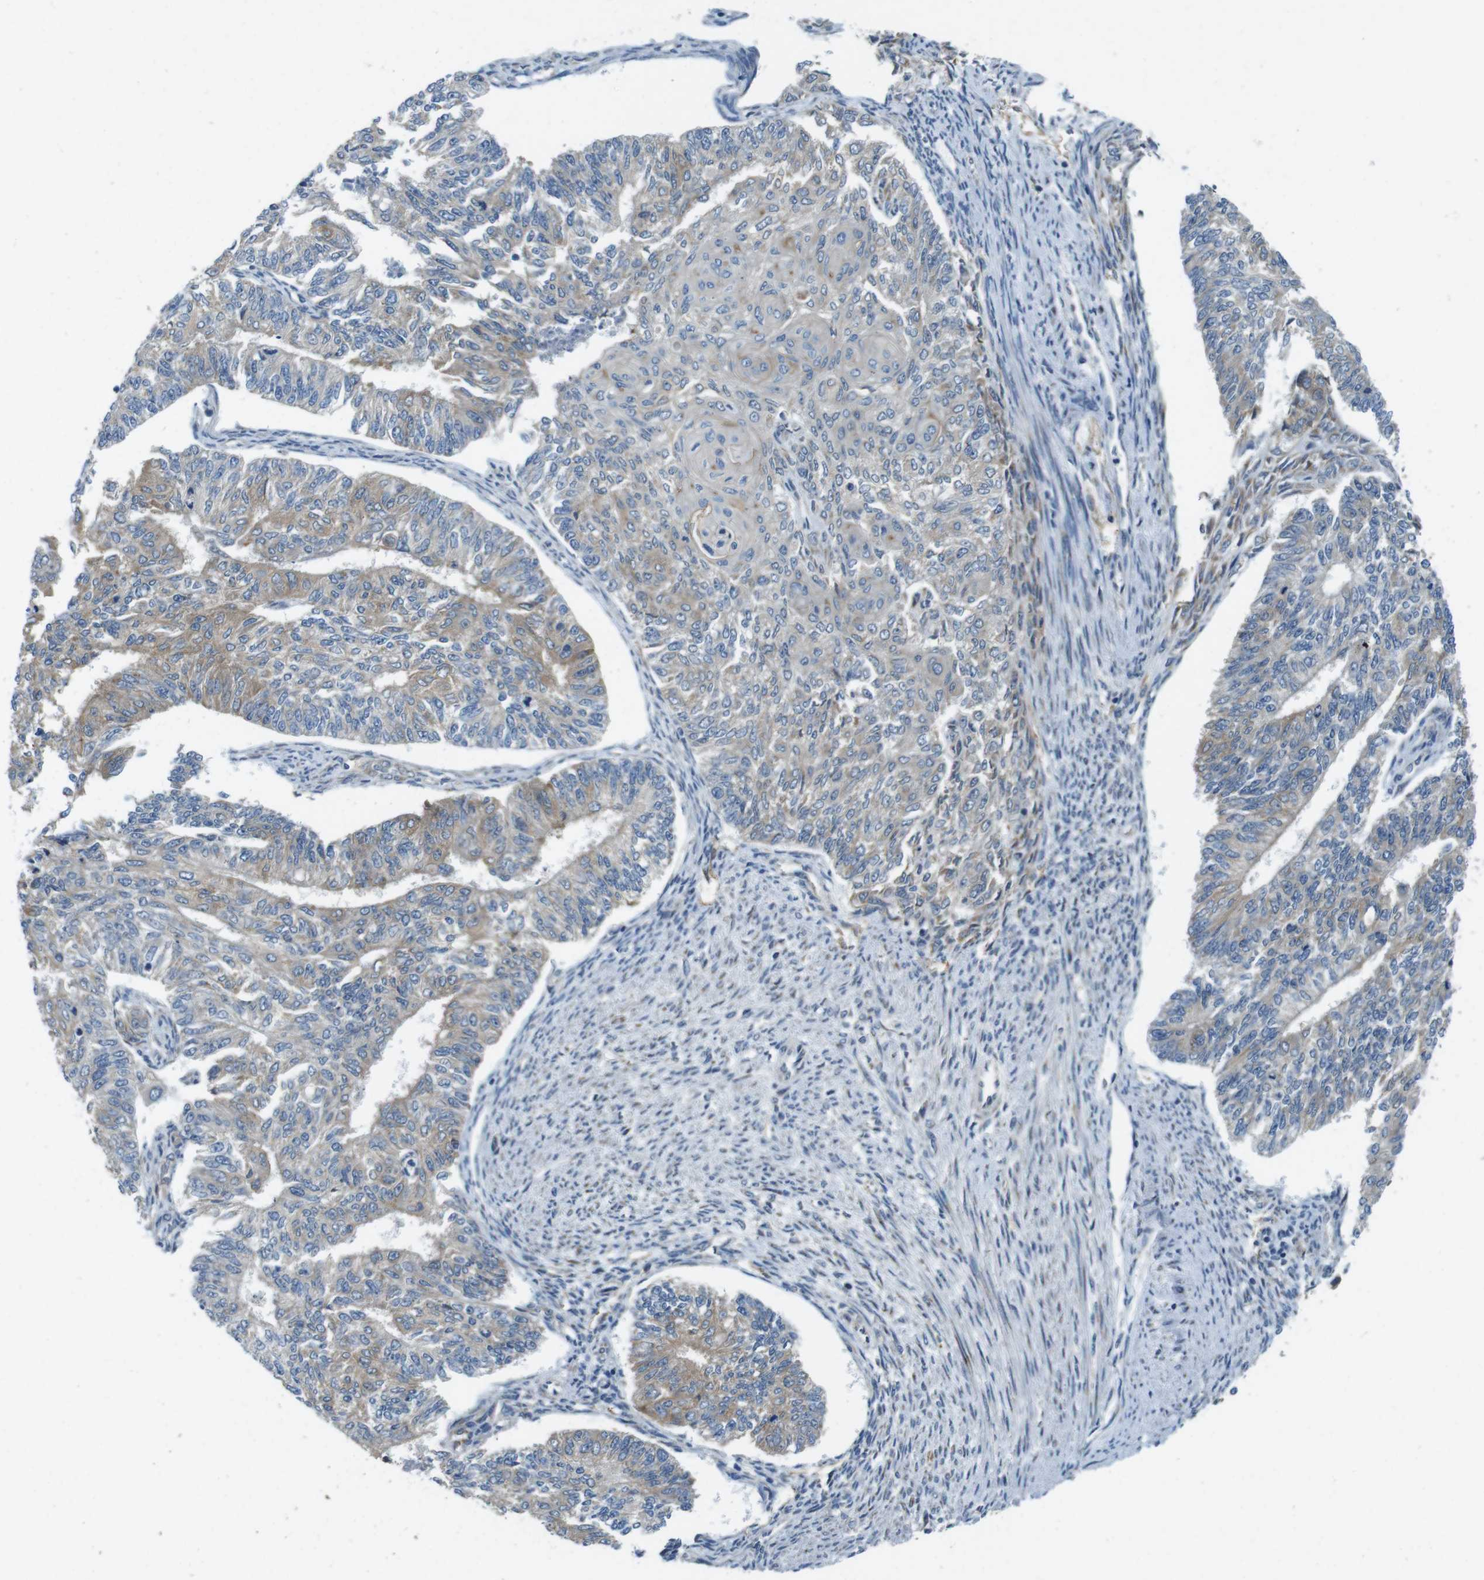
{"staining": {"intensity": "moderate", "quantity": "25%-75%", "location": "cytoplasmic/membranous"}, "tissue": "endometrial cancer", "cell_type": "Tumor cells", "image_type": "cancer", "snomed": [{"axis": "morphology", "description": "Adenocarcinoma, NOS"}, {"axis": "topography", "description": "Endometrium"}], "caption": "Endometrial adenocarcinoma tissue demonstrates moderate cytoplasmic/membranous expression in approximately 25%-75% of tumor cells, visualized by immunohistochemistry.", "gene": "PALD1", "patient": {"sex": "female", "age": 32}}